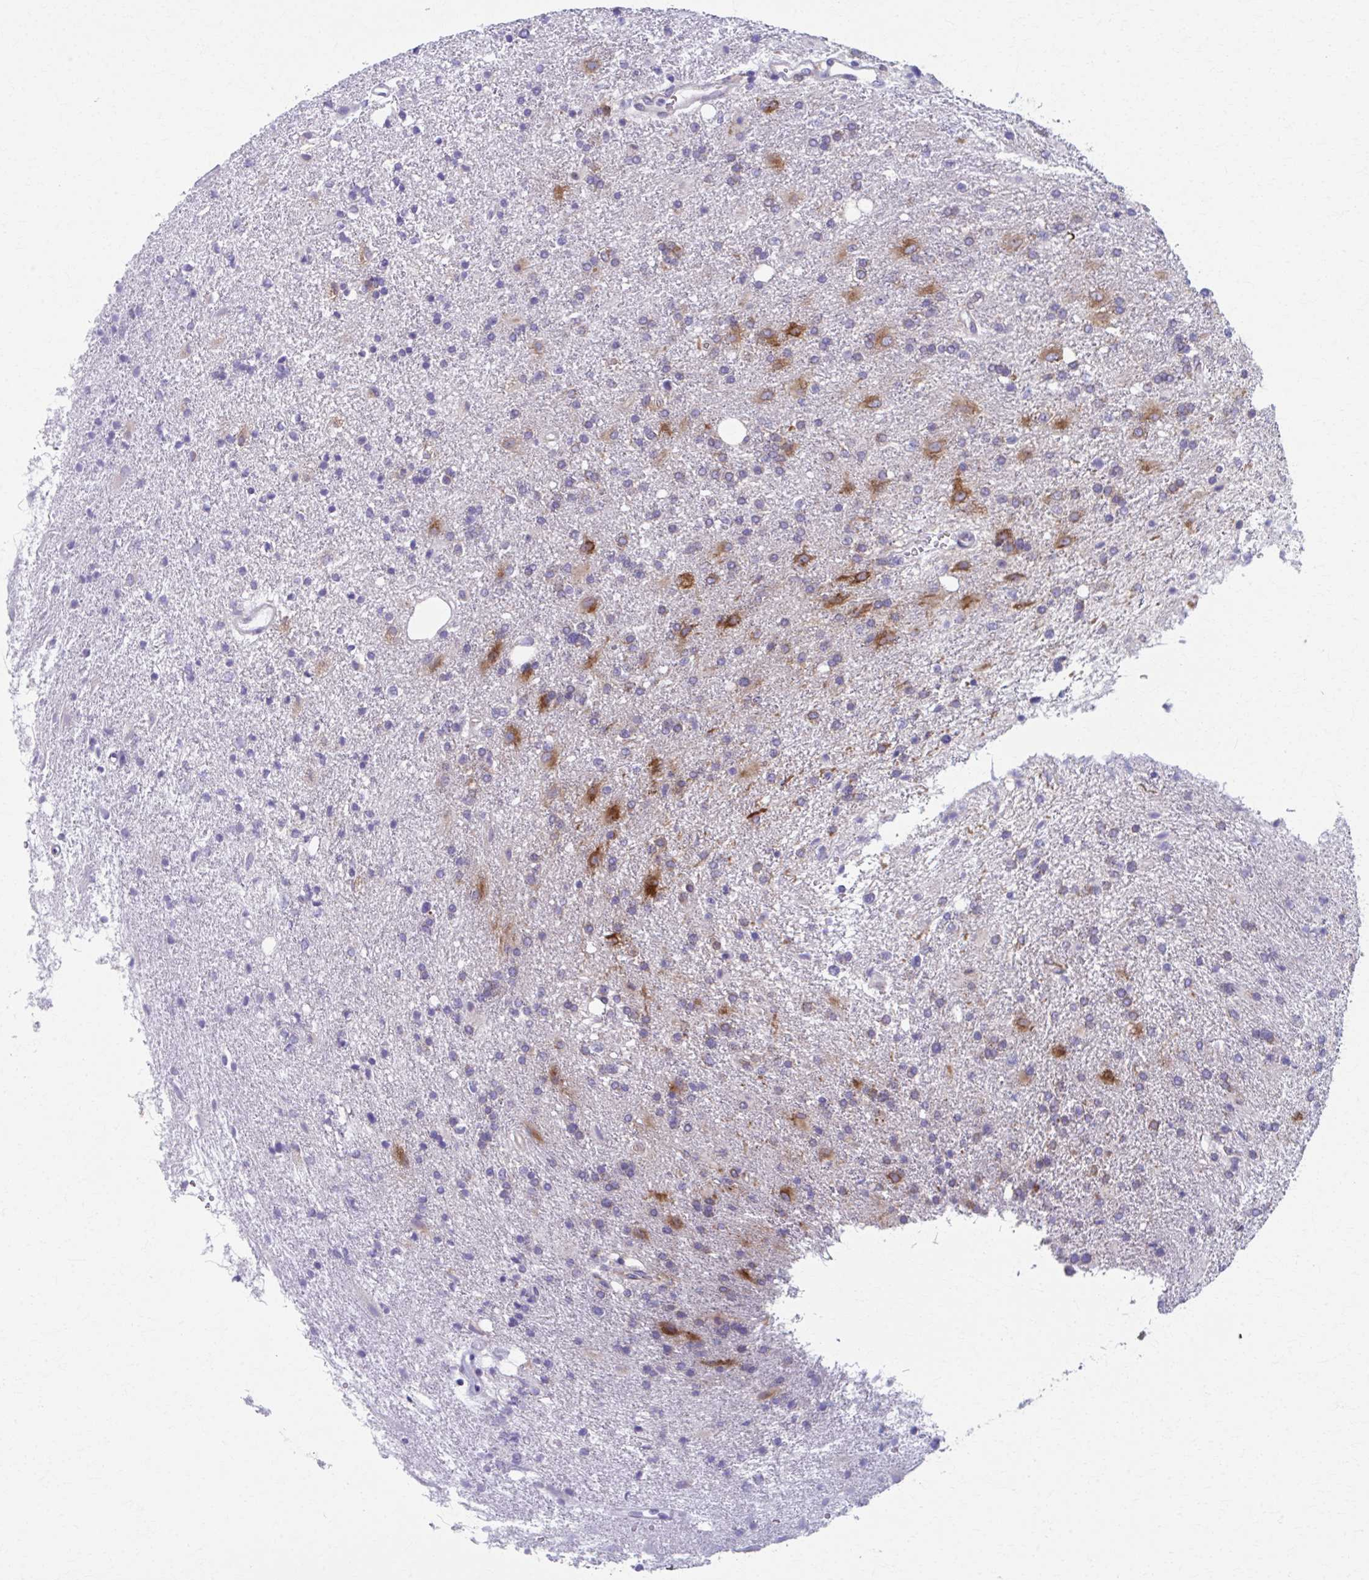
{"staining": {"intensity": "strong", "quantity": "<25%", "location": "cytoplasmic/membranous"}, "tissue": "glioma", "cell_type": "Tumor cells", "image_type": "cancer", "snomed": [{"axis": "morphology", "description": "Glioma, malignant, High grade"}, {"axis": "topography", "description": "Brain"}], "caption": "Immunohistochemistry micrograph of glioma stained for a protein (brown), which demonstrates medium levels of strong cytoplasmic/membranous positivity in about <25% of tumor cells.", "gene": "SPATS2L", "patient": {"sex": "male", "age": 56}}